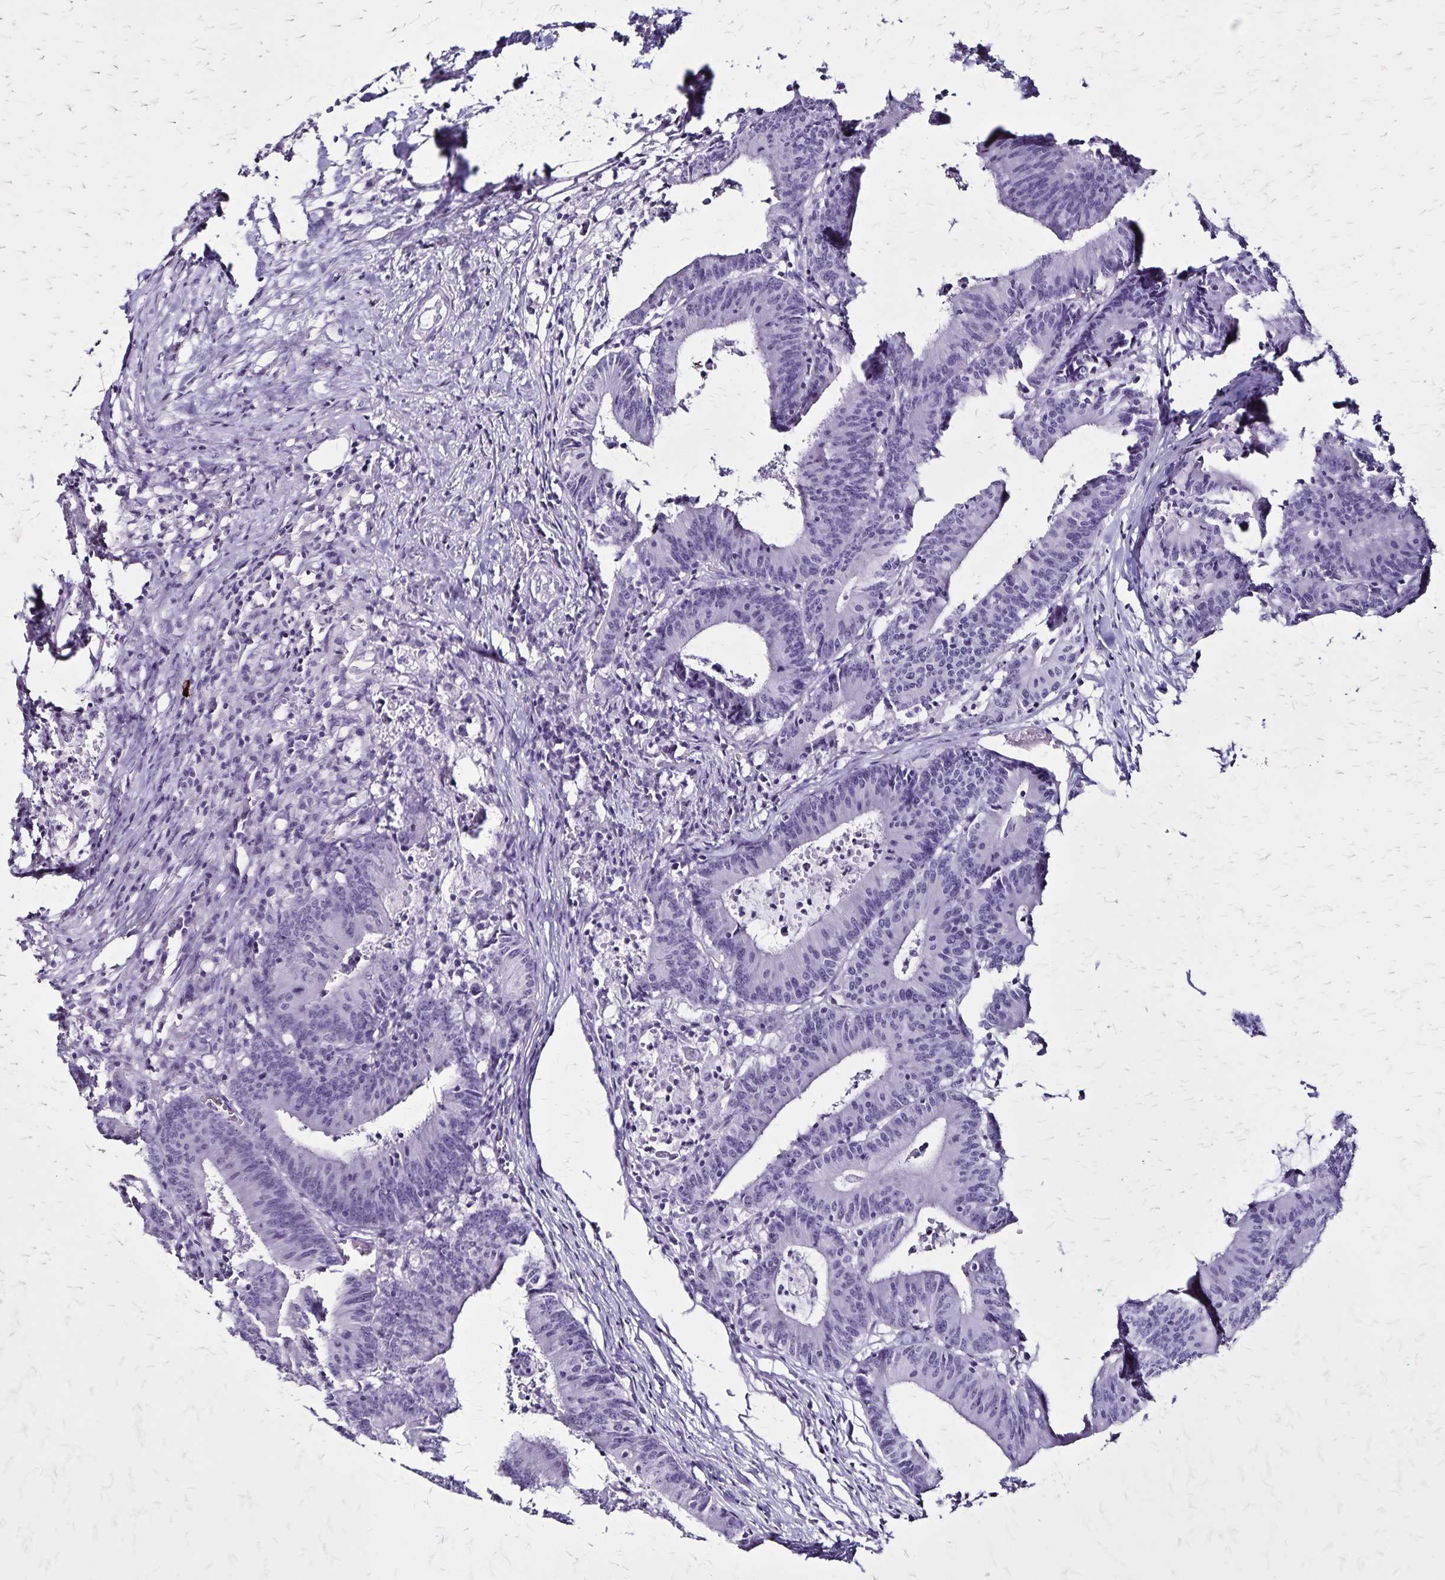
{"staining": {"intensity": "negative", "quantity": "none", "location": "none"}, "tissue": "colorectal cancer", "cell_type": "Tumor cells", "image_type": "cancer", "snomed": [{"axis": "morphology", "description": "Adenocarcinoma, NOS"}, {"axis": "topography", "description": "Colon"}], "caption": "Adenocarcinoma (colorectal) stained for a protein using immunohistochemistry (IHC) reveals no staining tumor cells.", "gene": "KRT2", "patient": {"sex": "female", "age": 78}}